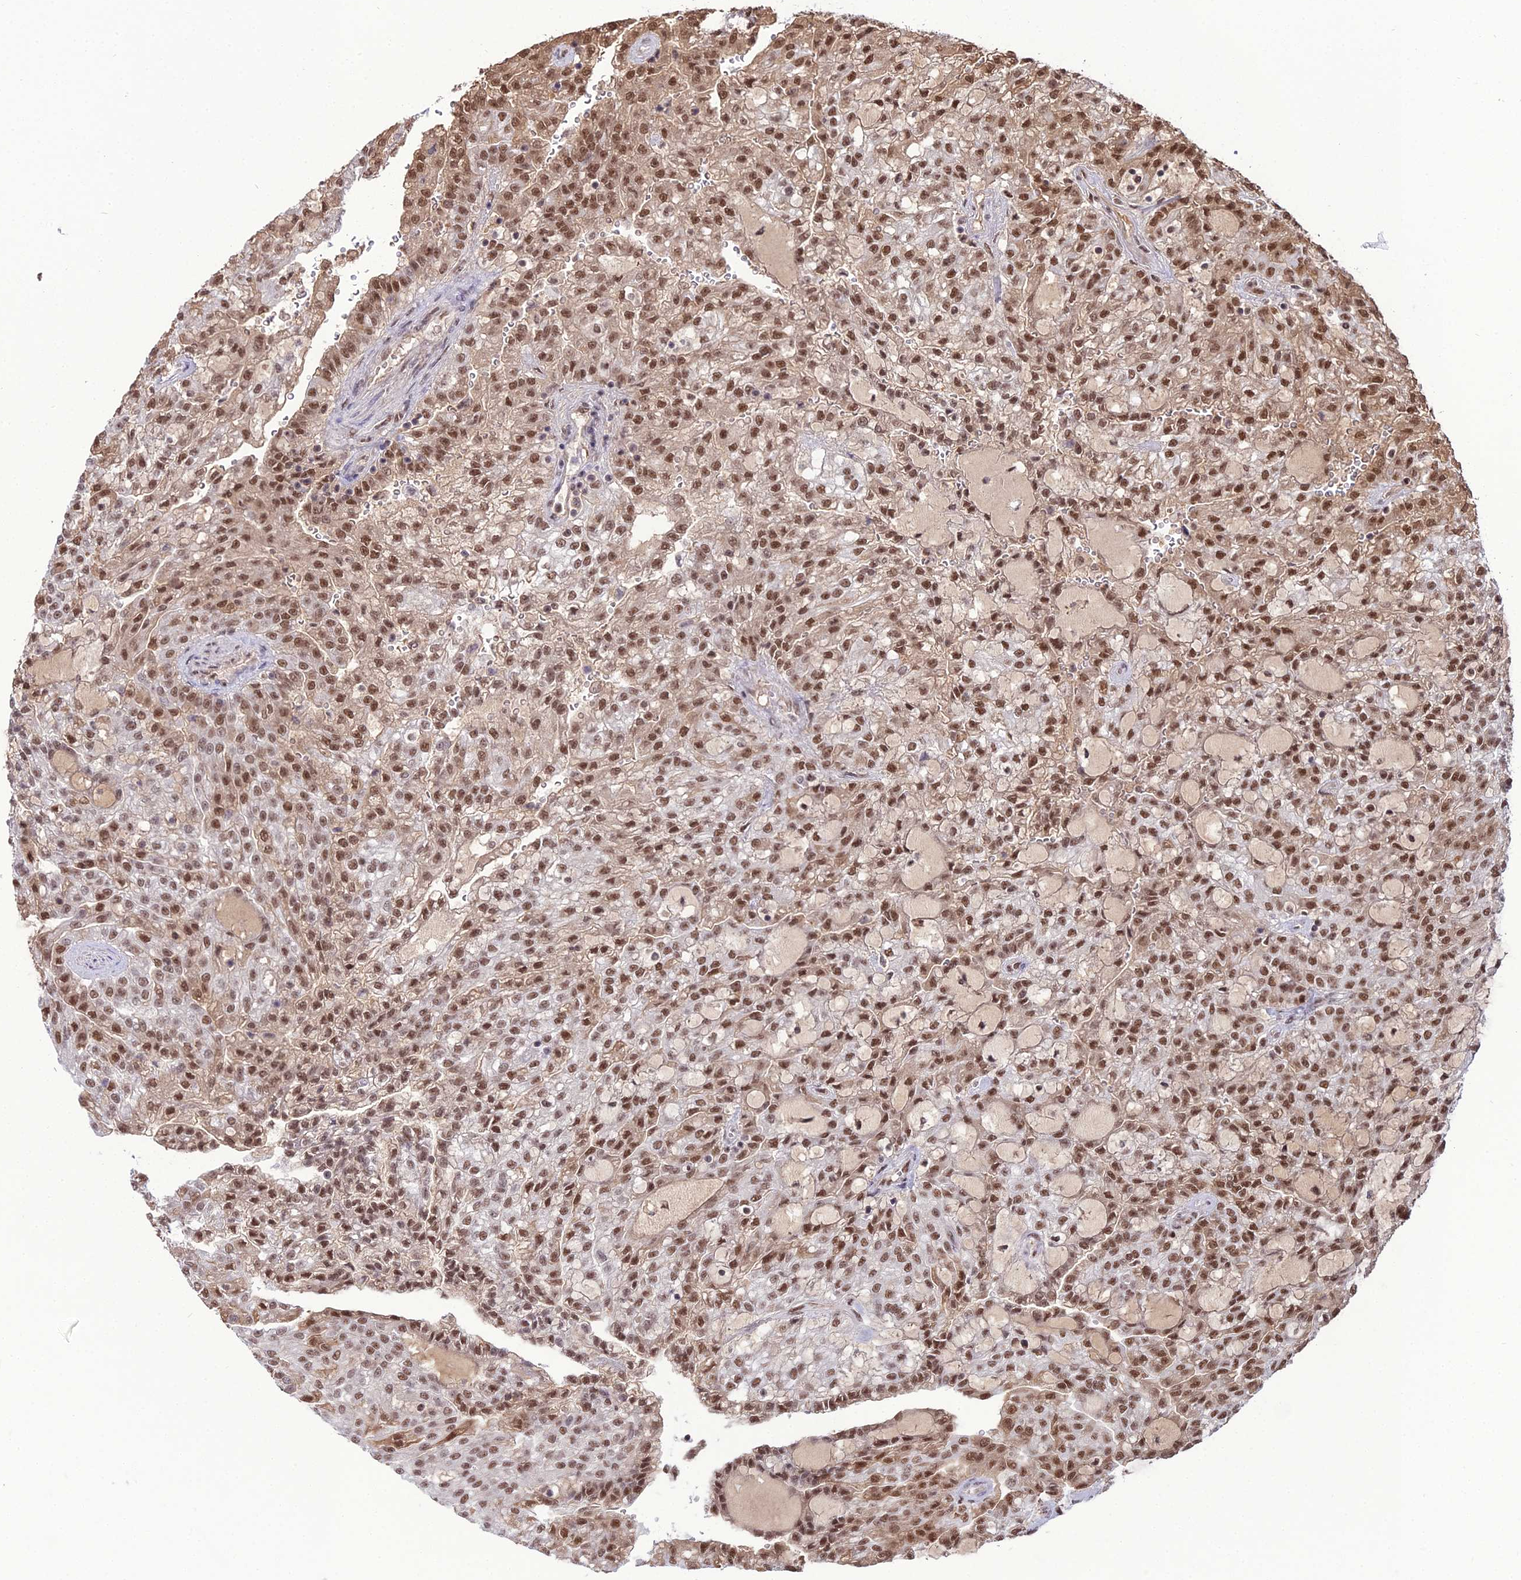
{"staining": {"intensity": "moderate", "quantity": ">75%", "location": "cytoplasmic/membranous,nuclear"}, "tissue": "renal cancer", "cell_type": "Tumor cells", "image_type": "cancer", "snomed": [{"axis": "morphology", "description": "Adenocarcinoma, NOS"}, {"axis": "topography", "description": "Kidney"}], "caption": "Renal adenocarcinoma stained for a protein demonstrates moderate cytoplasmic/membranous and nuclear positivity in tumor cells. (DAB = brown stain, brightfield microscopy at high magnification).", "gene": "RBM12", "patient": {"sex": "male", "age": 63}}